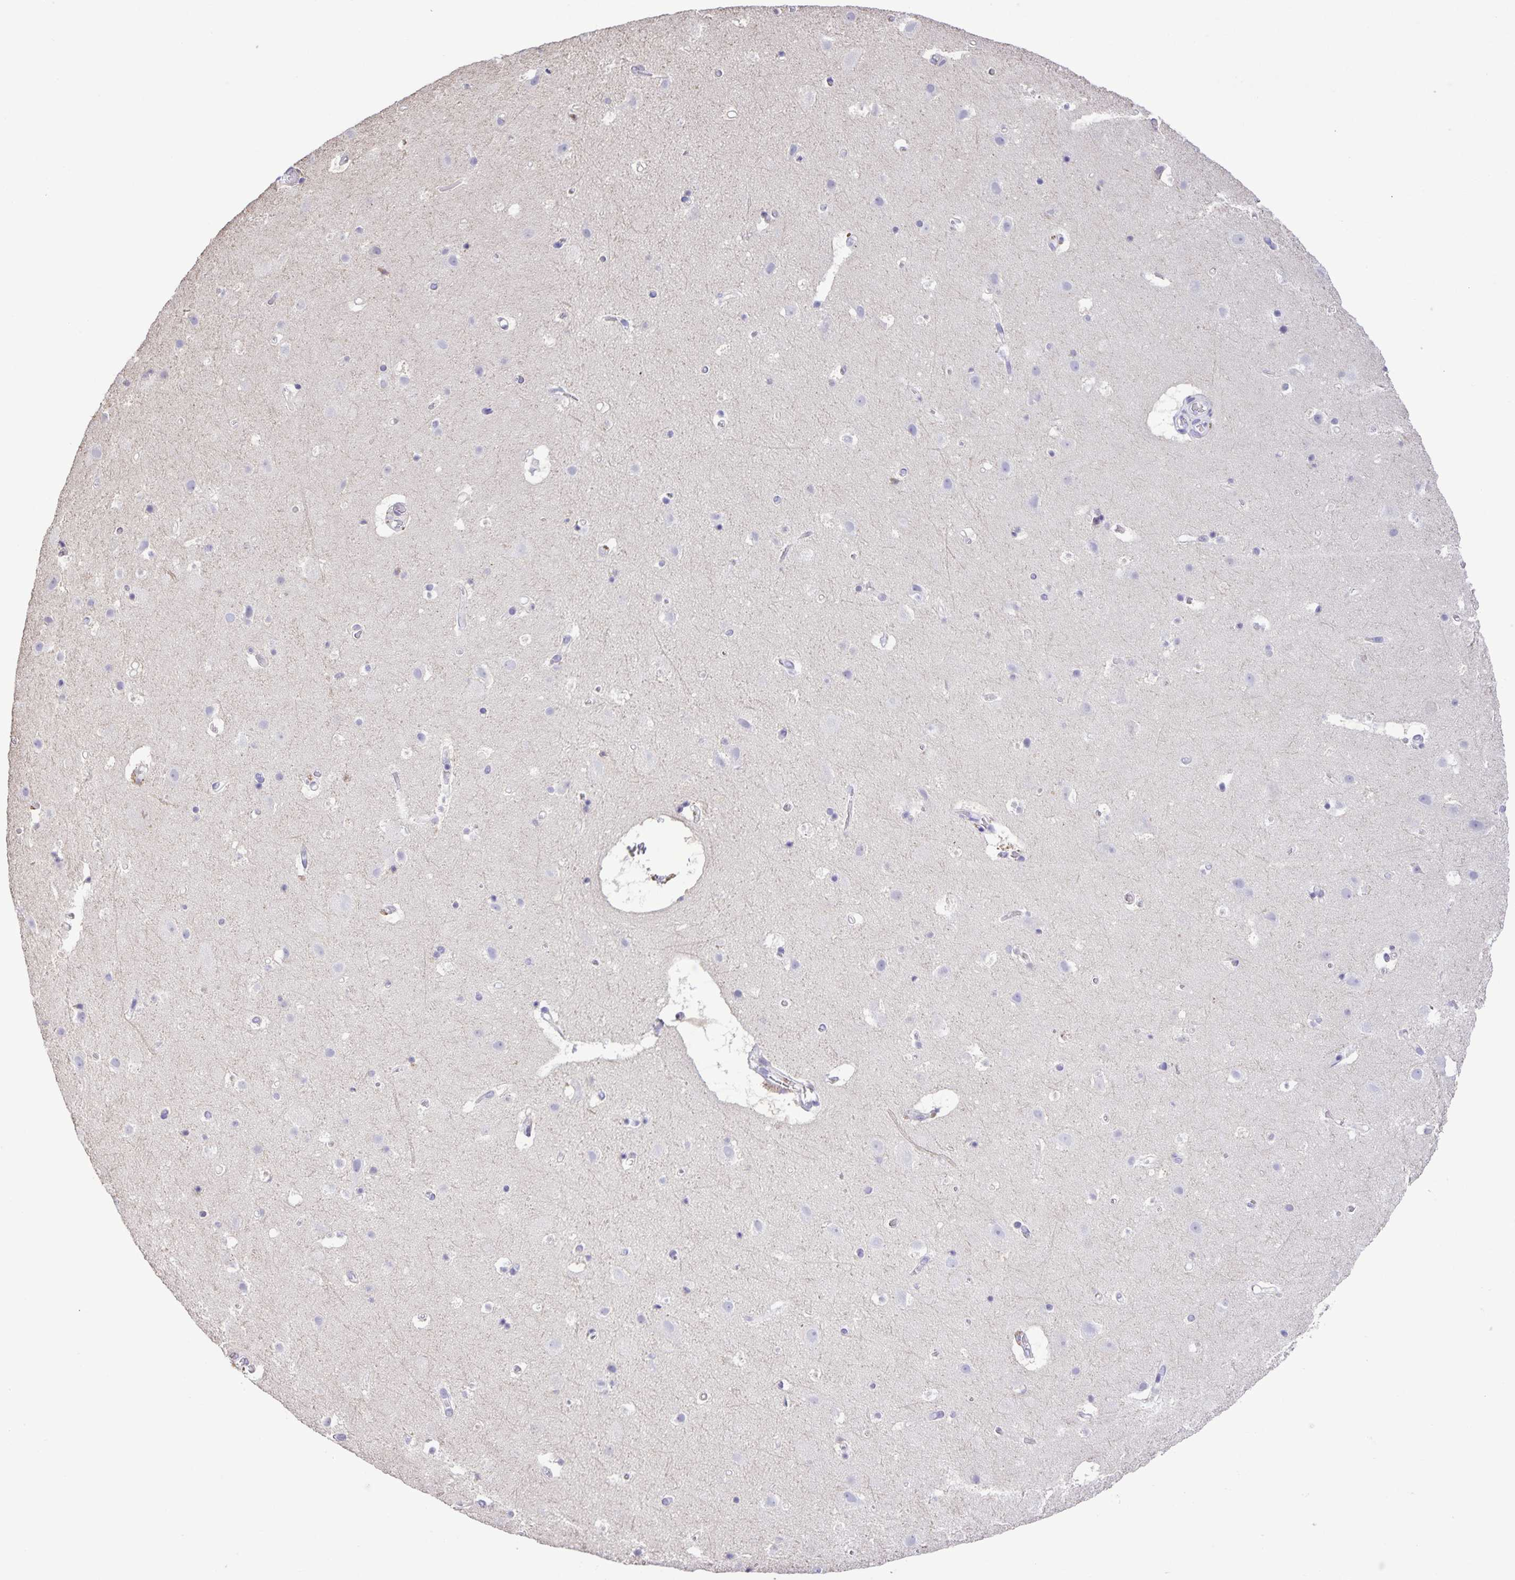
{"staining": {"intensity": "negative", "quantity": "none", "location": "none"}, "tissue": "cerebral cortex", "cell_type": "Endothelial cells", "image_type": "normal", "snomed": [{"axis": "morphology", "description": "Normal tissue, NOS"}, {"axis": "topography", "description": "Cerebral cortex"}], "caption": "Protein analysis of benign cerebral cortex exhibits no significant expression in endothelial cells. (DAB immunohistochemistry (IHC), high magnification).", "gene": "ONECUT2", "patient": {"sex": "female", "age": 42}}